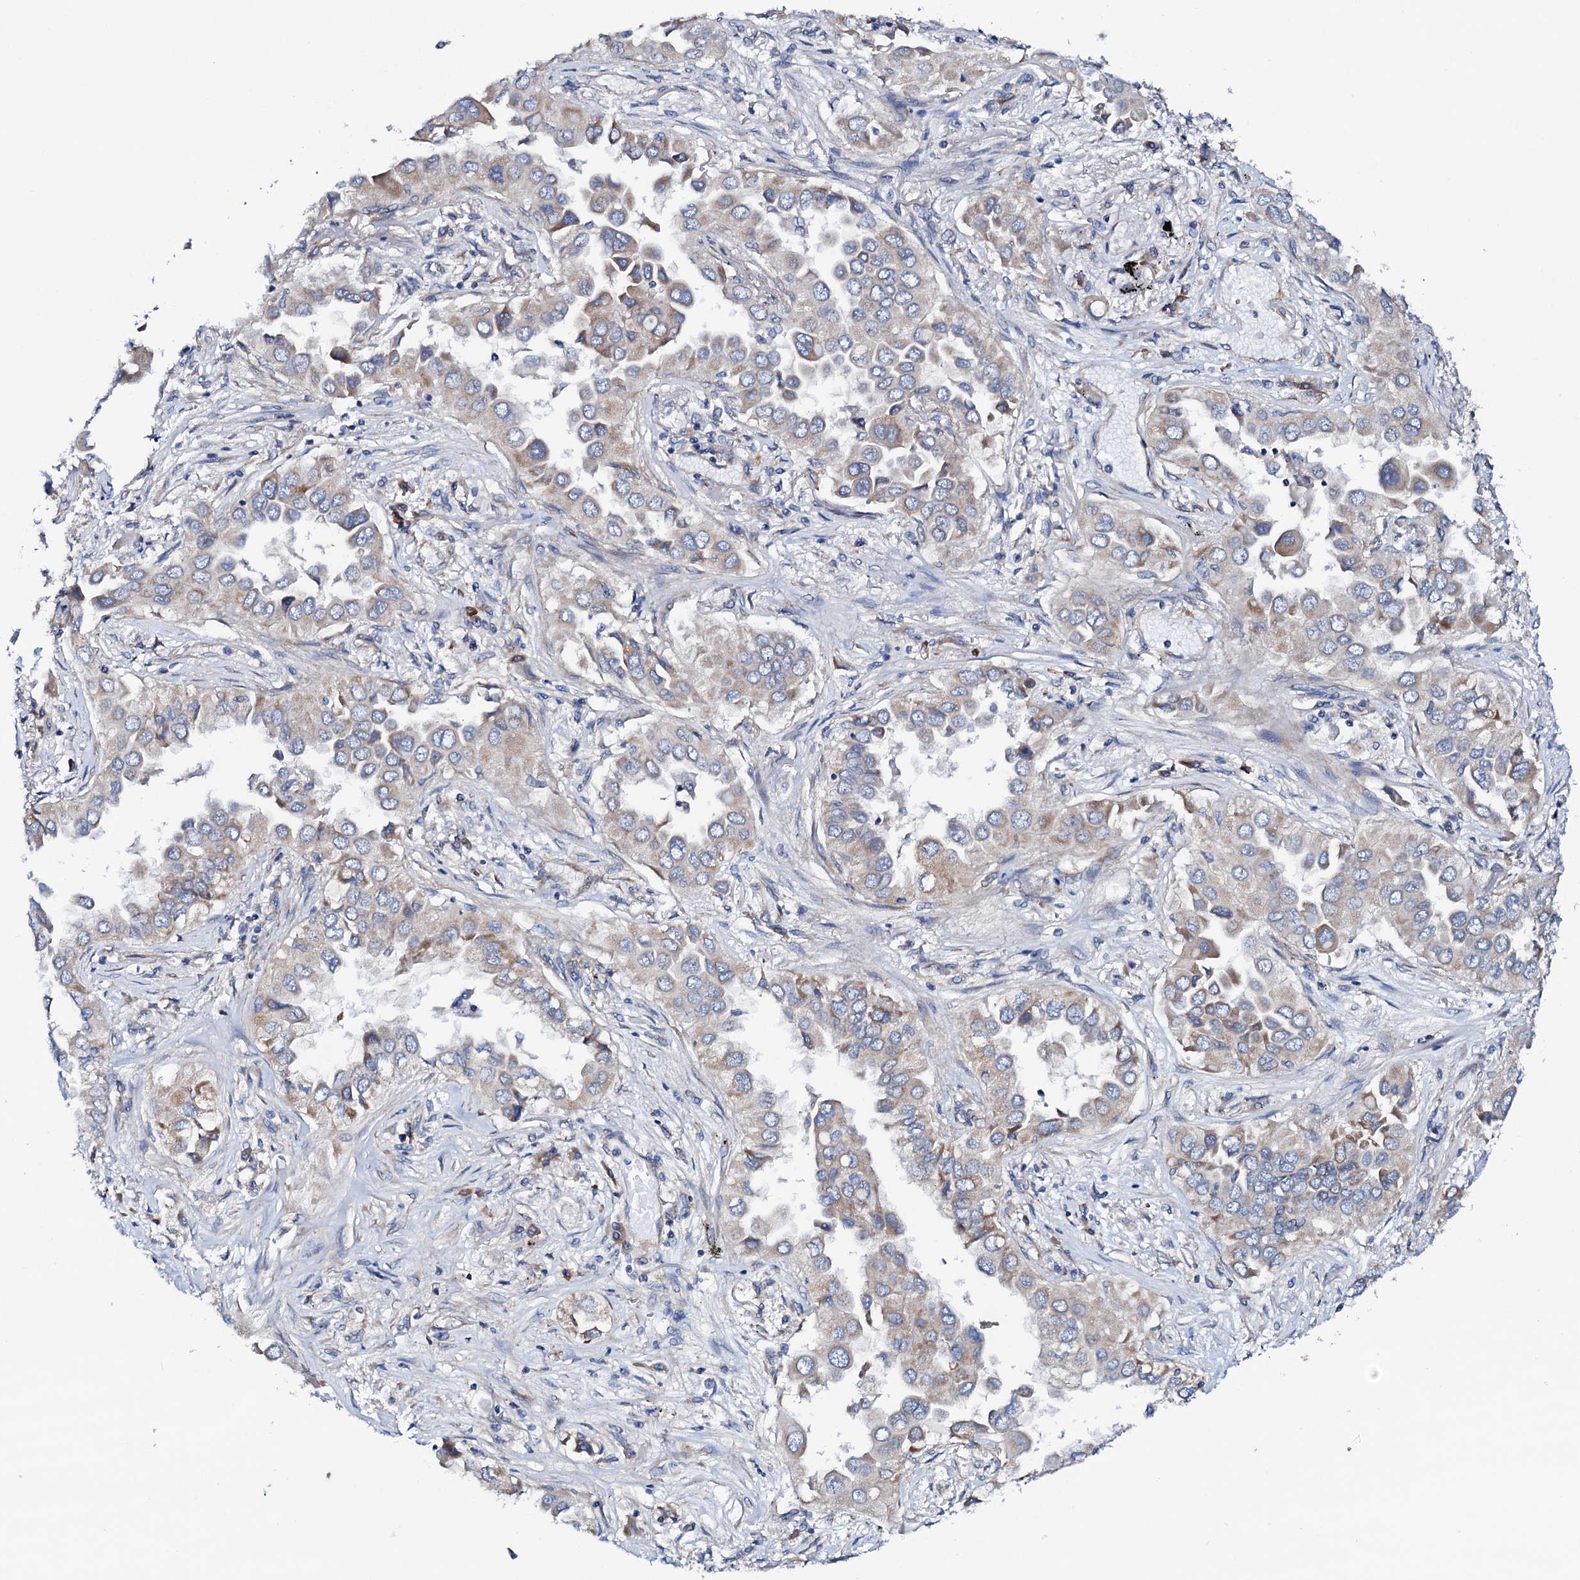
{"staining": {"intensity": "moderate", "quantity": "25%-75%", "location": "cytoplasmic/membranous"}, "tissue": "lung cancer", "cell_type": "Tumor cells", "image_type": "cancer", "snomed": [{"axis": "morphology", "description": "Adenocarcinoma, NOS"}, {"axis": "topography", "description": "Lung"}], "caption": "Tumor cells demonstrate medium levels of moderate cytoplasmic/membranous staining in approximately 25%-75% of cells in human lung cancer (adenocarcinoma).", "gene": "STARD13", "patient": {"sex": "female", "age": 76}}